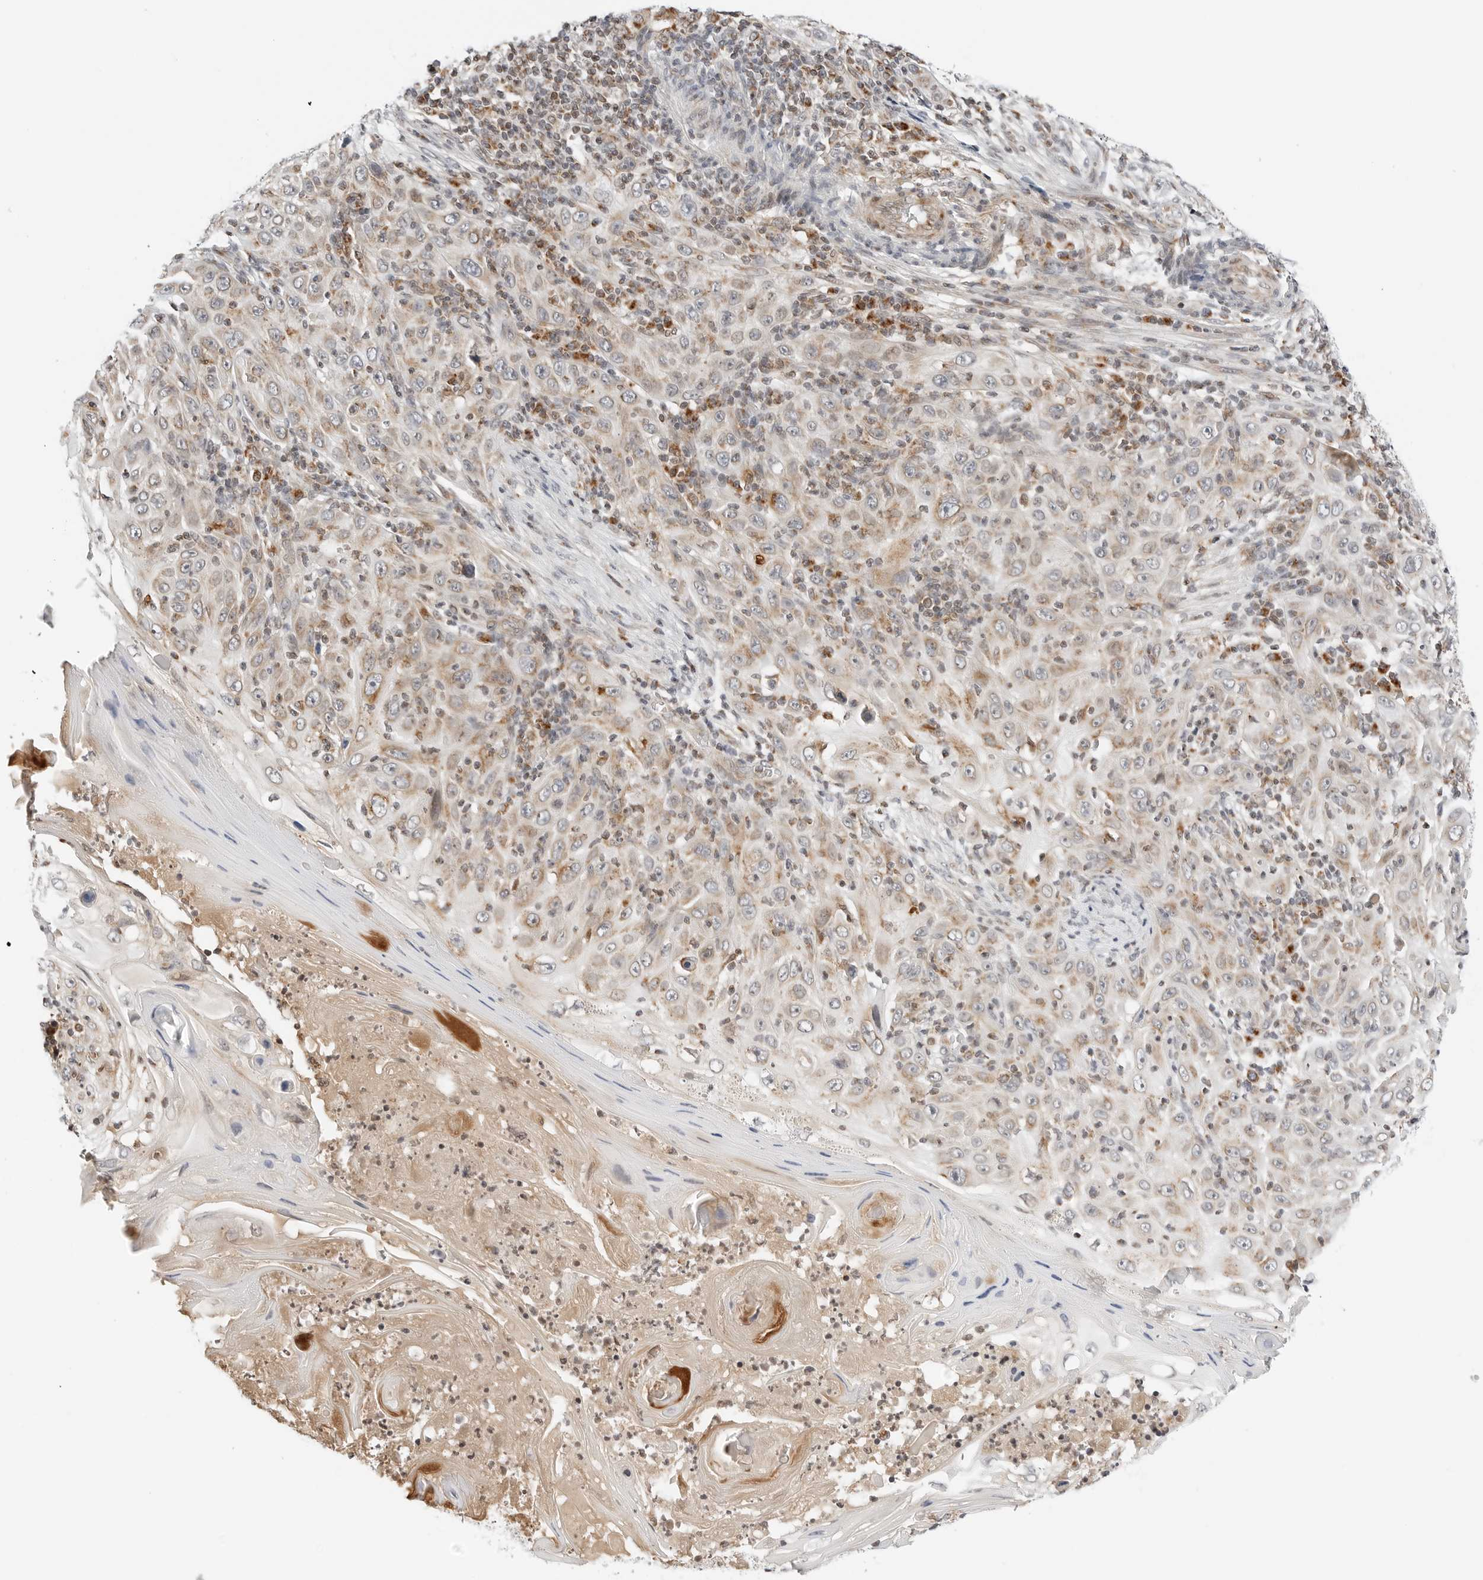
{"staining": {"intensity": "weak", "quantity": "25%-75%", "location": "cytoplasmic/membranous"}, "tissue": "skin cancer", "cell_type": "Tumor cells", "image_type": "cancer", "snomed": [{"axis": "morphology", "description": "Squamous cell carcinoma, NOS"}, {"axis": "topography", "description": "Skin"}], "caption": "A brown stain shows weak cytoplasmic/membranous expression of a protein in human skin cancer tumor cells.", "gene": "DYRK4", "patient": {"sex": "female", "age": 88}}